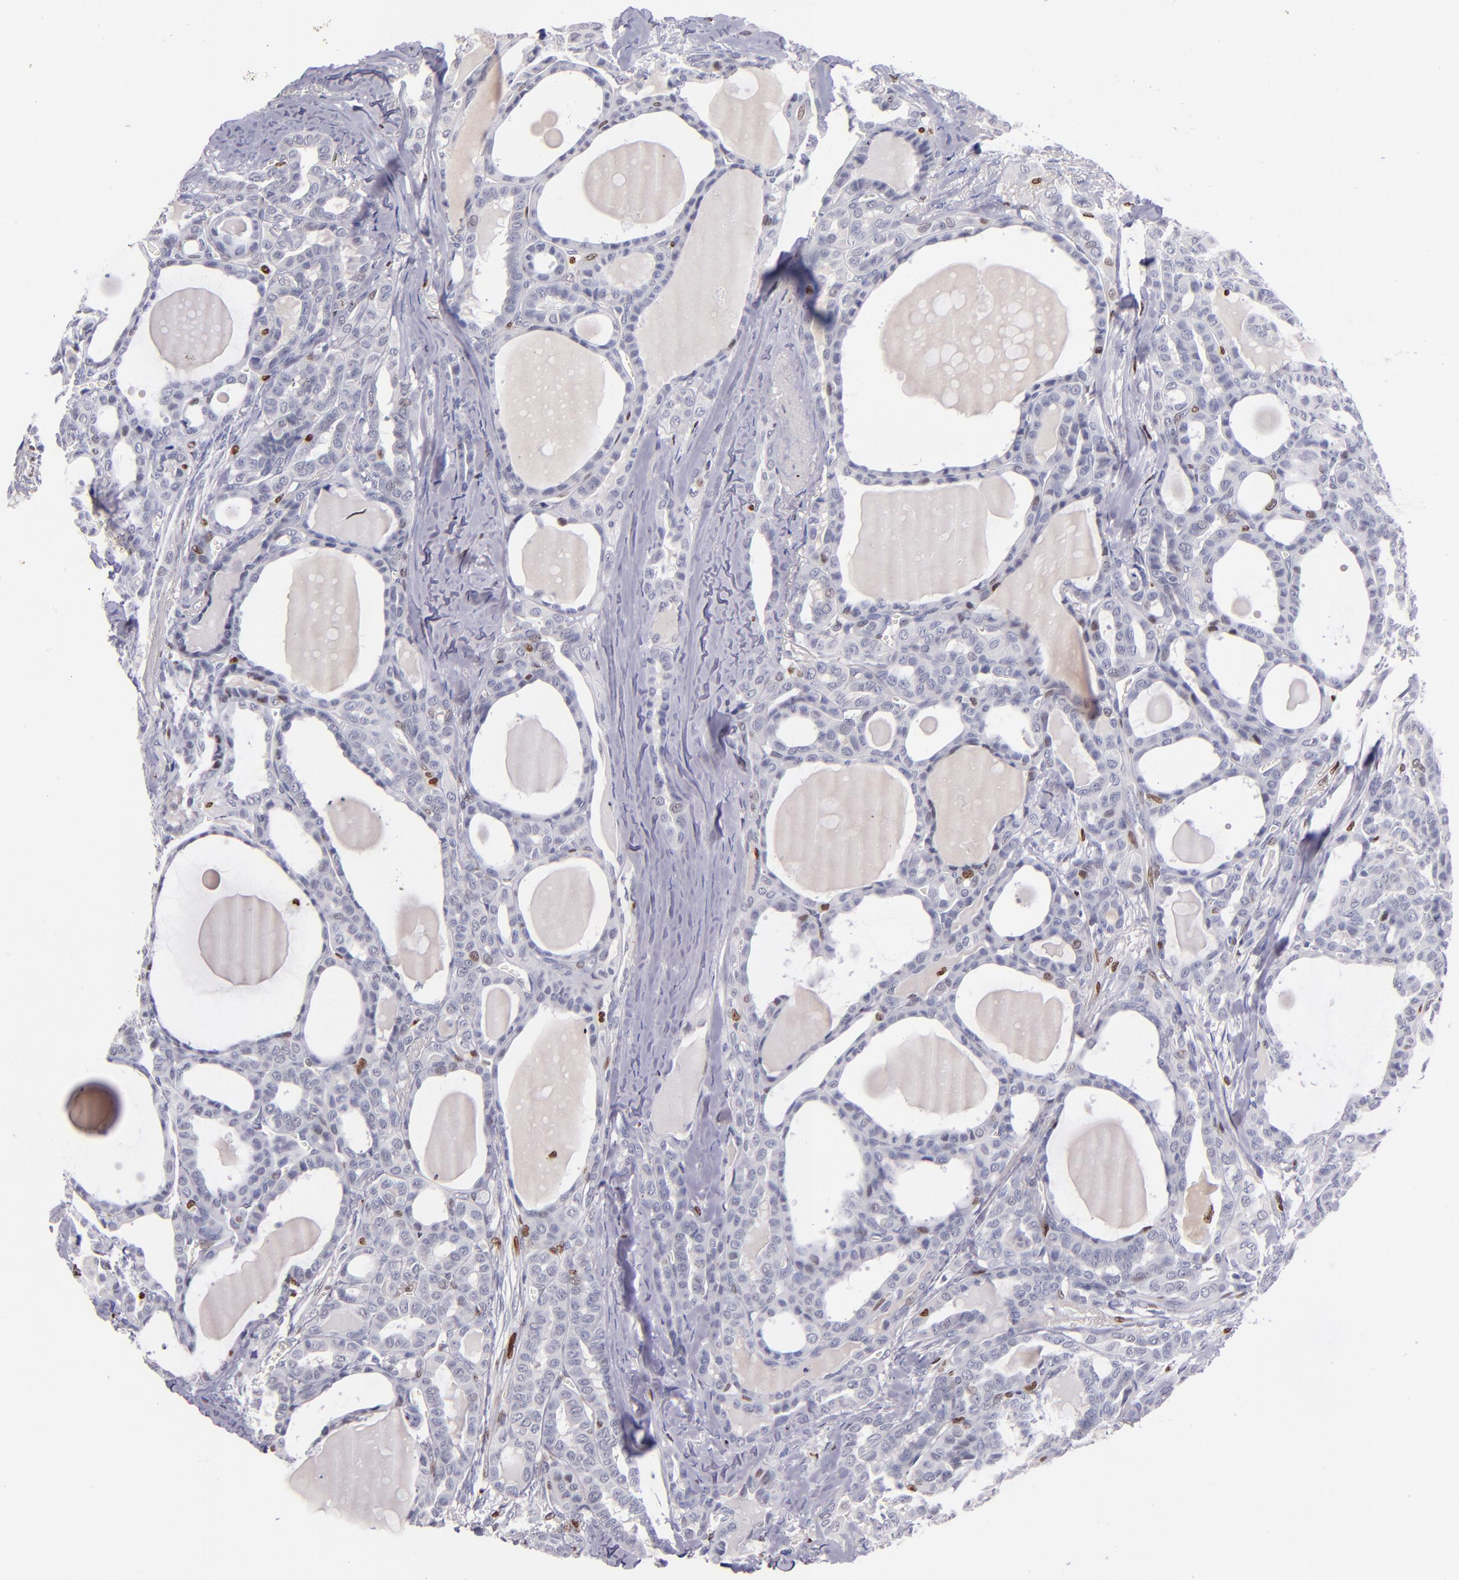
{"staining": {"intensity": "negative", "quantity": "none", "location": "none"}, "tissue": "thyroid cancer", "cell_type": "Tumor cells", "image_type": "cancer", "snomed": [{"axis": "morphology", "description": "Carcinoma, NOS"}, {"axis": "topography", "description": "Thyroid gland"}], "caption": "Immunohistochemical staining of thyroid carcinoma shows no significant expression in tumor cells.", "gene": "CDKL5", "patient": {"sex": "female", "age": 91}}